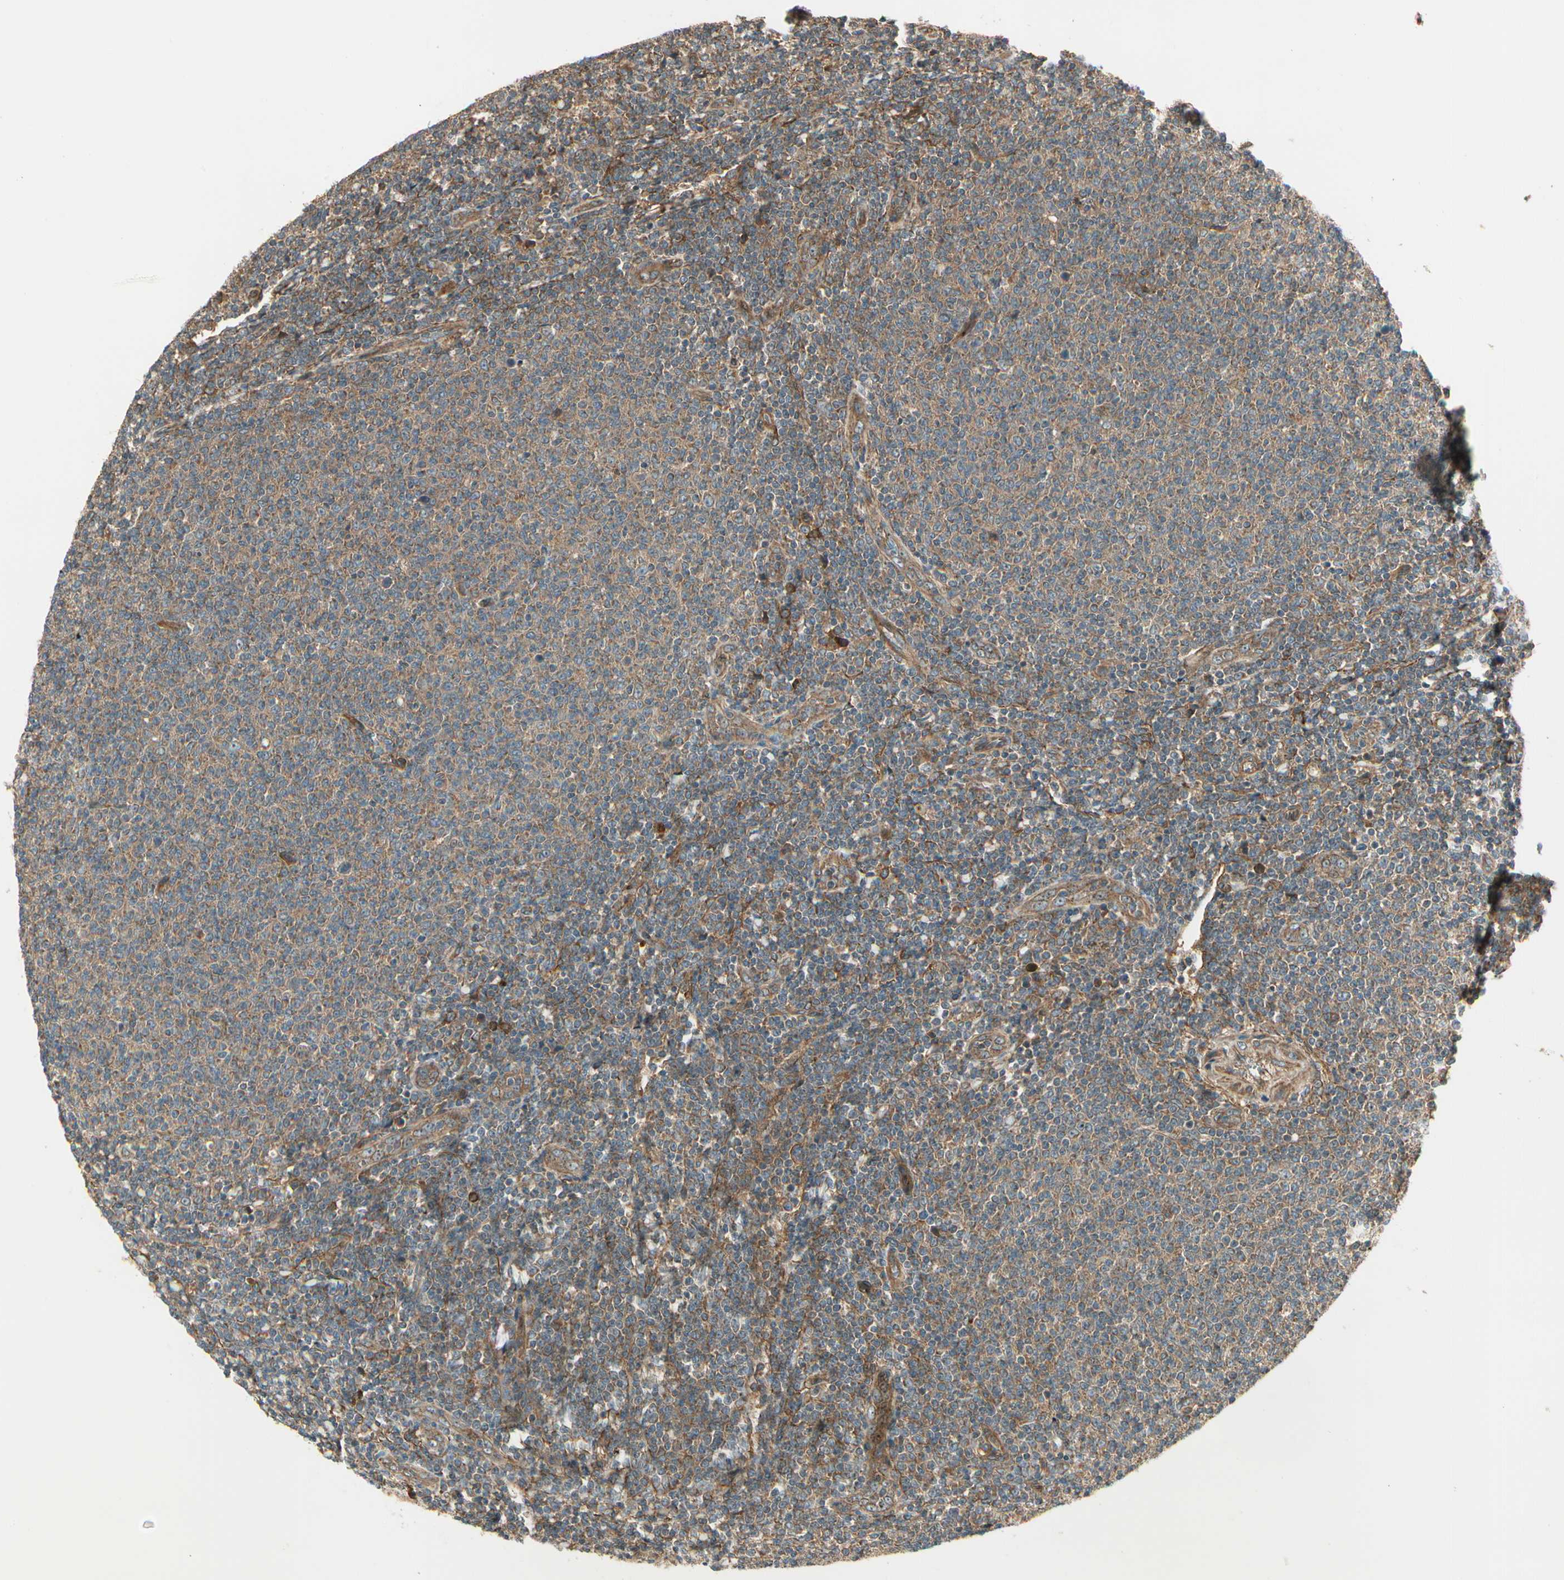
{"staining": {"intensity": "moderate", "quantity": ">75%", "location": "cytoplasmic/membranous"}, "tissue": "lymphoma", "cell_type": "Tumor cells", "image_type": "cancer", "snomed": [{"axis": "morphology", "description": "Malignant lymphoma, non-Hodgkin's type, Low grade"}, {"axis": "topography", "description": "Lymph node"}], "caption": "Immunohistochemical staining of human lymphoma exhibits medium levels of moderate cytoplasmic/membranous protein positivity in about >75% of tumor cells.", "gene": "FKBP15", "patient": {"sex": "male", "age": 66}}